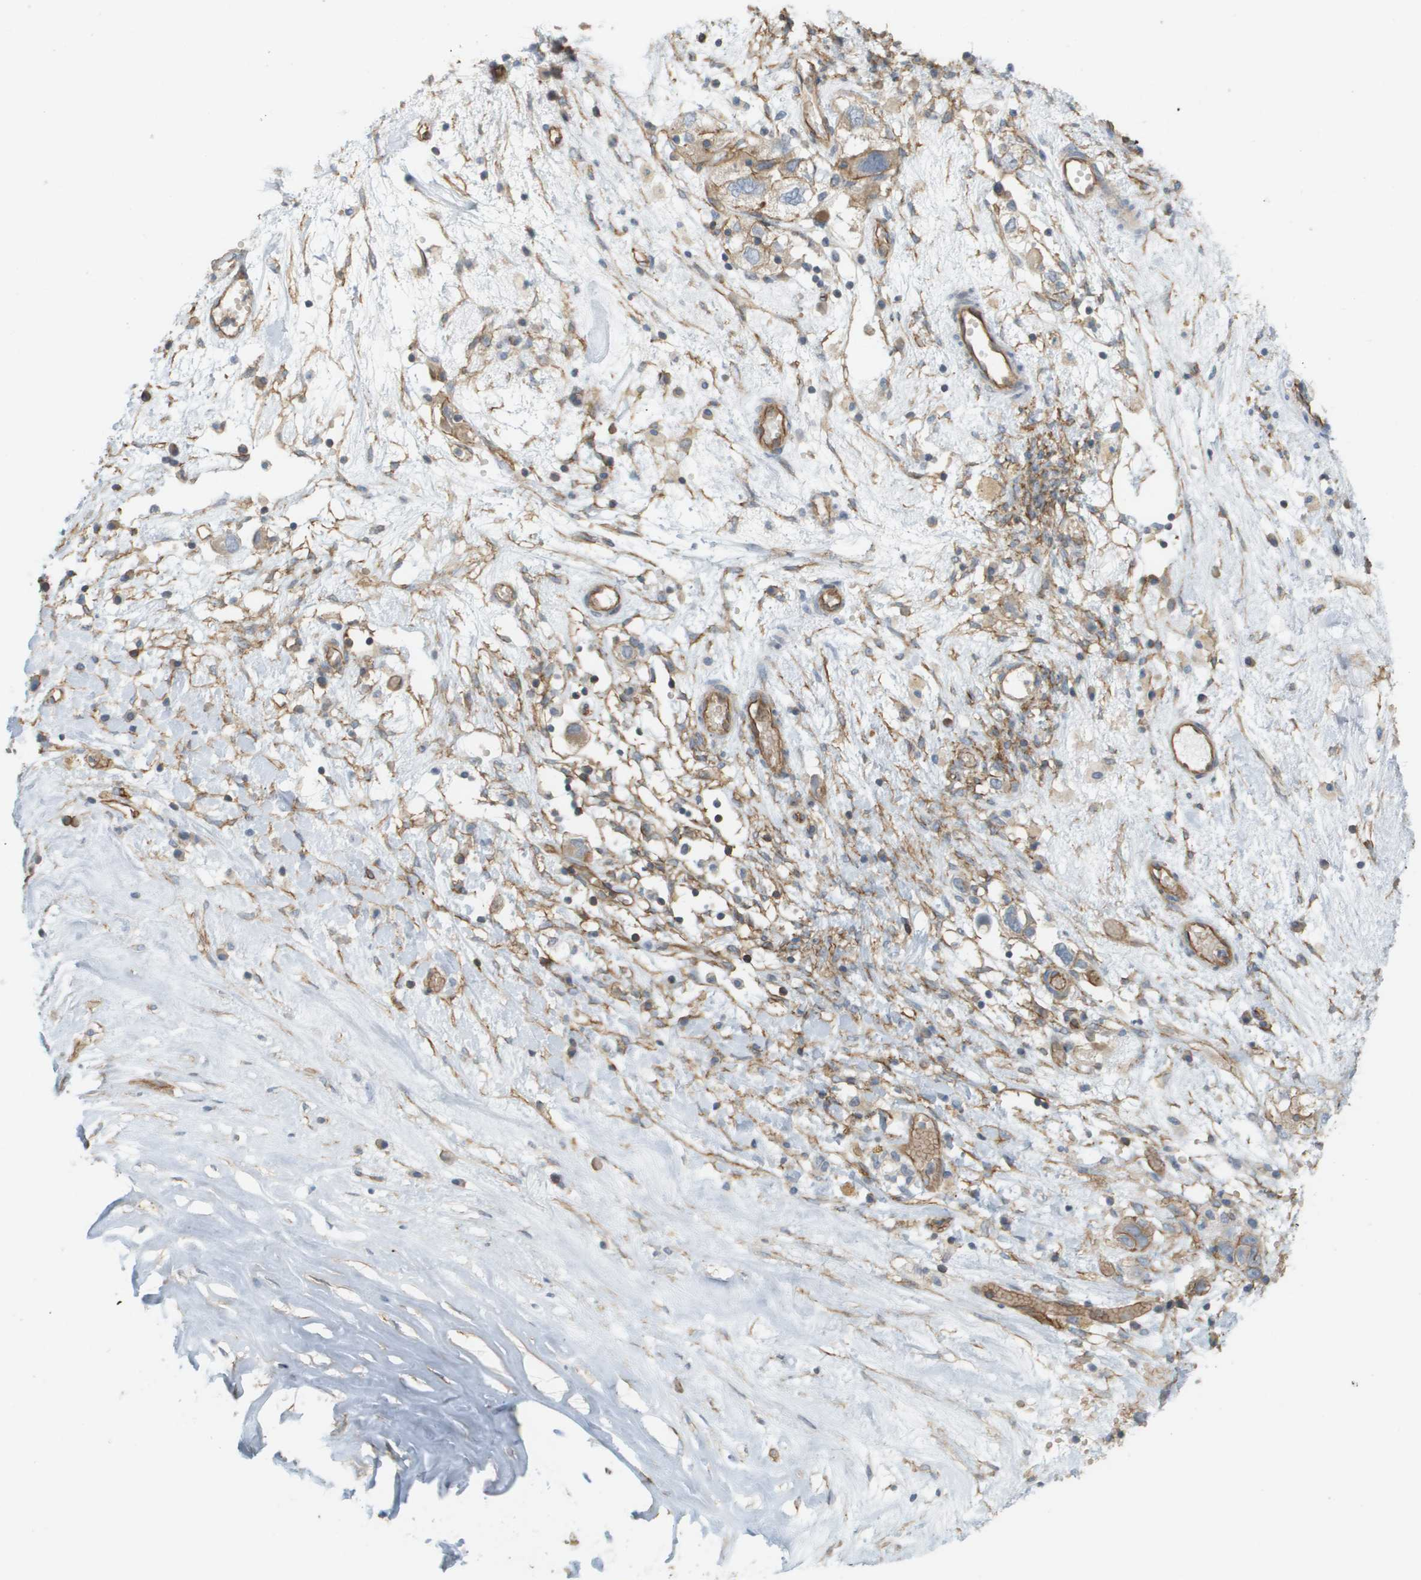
{"staining": {"intensity": "moderate", "quantity": ">75%", "location": "cytoplasmic/membranous"}, "tissue": "ovarian cancer", "cell_type": "Tumor cells", "image_type": "cancer", "snomed": [{"axis": "morphology", "description": "Carcinoma, NOS"}, {"axis": "morphology", "description": "Cystadenocarcinoma, serous, NOS"}, {"axis": "topography", "description": "Ovary"}], "caption": "The histopathology image displays a brown stain indicating the presence of a protein in the cytoplasmic/membranous of tumor cells in ovarian carcinoma. The staining was performed using DAB (3,3'-diaminobenzidine) to visualize the protein expression in brown, while the nuclei were stained in blue with hematoxylin (Magnification: 20x).", "gene": "SGMS2", "patient": {"sex": "female", "age": 69}}